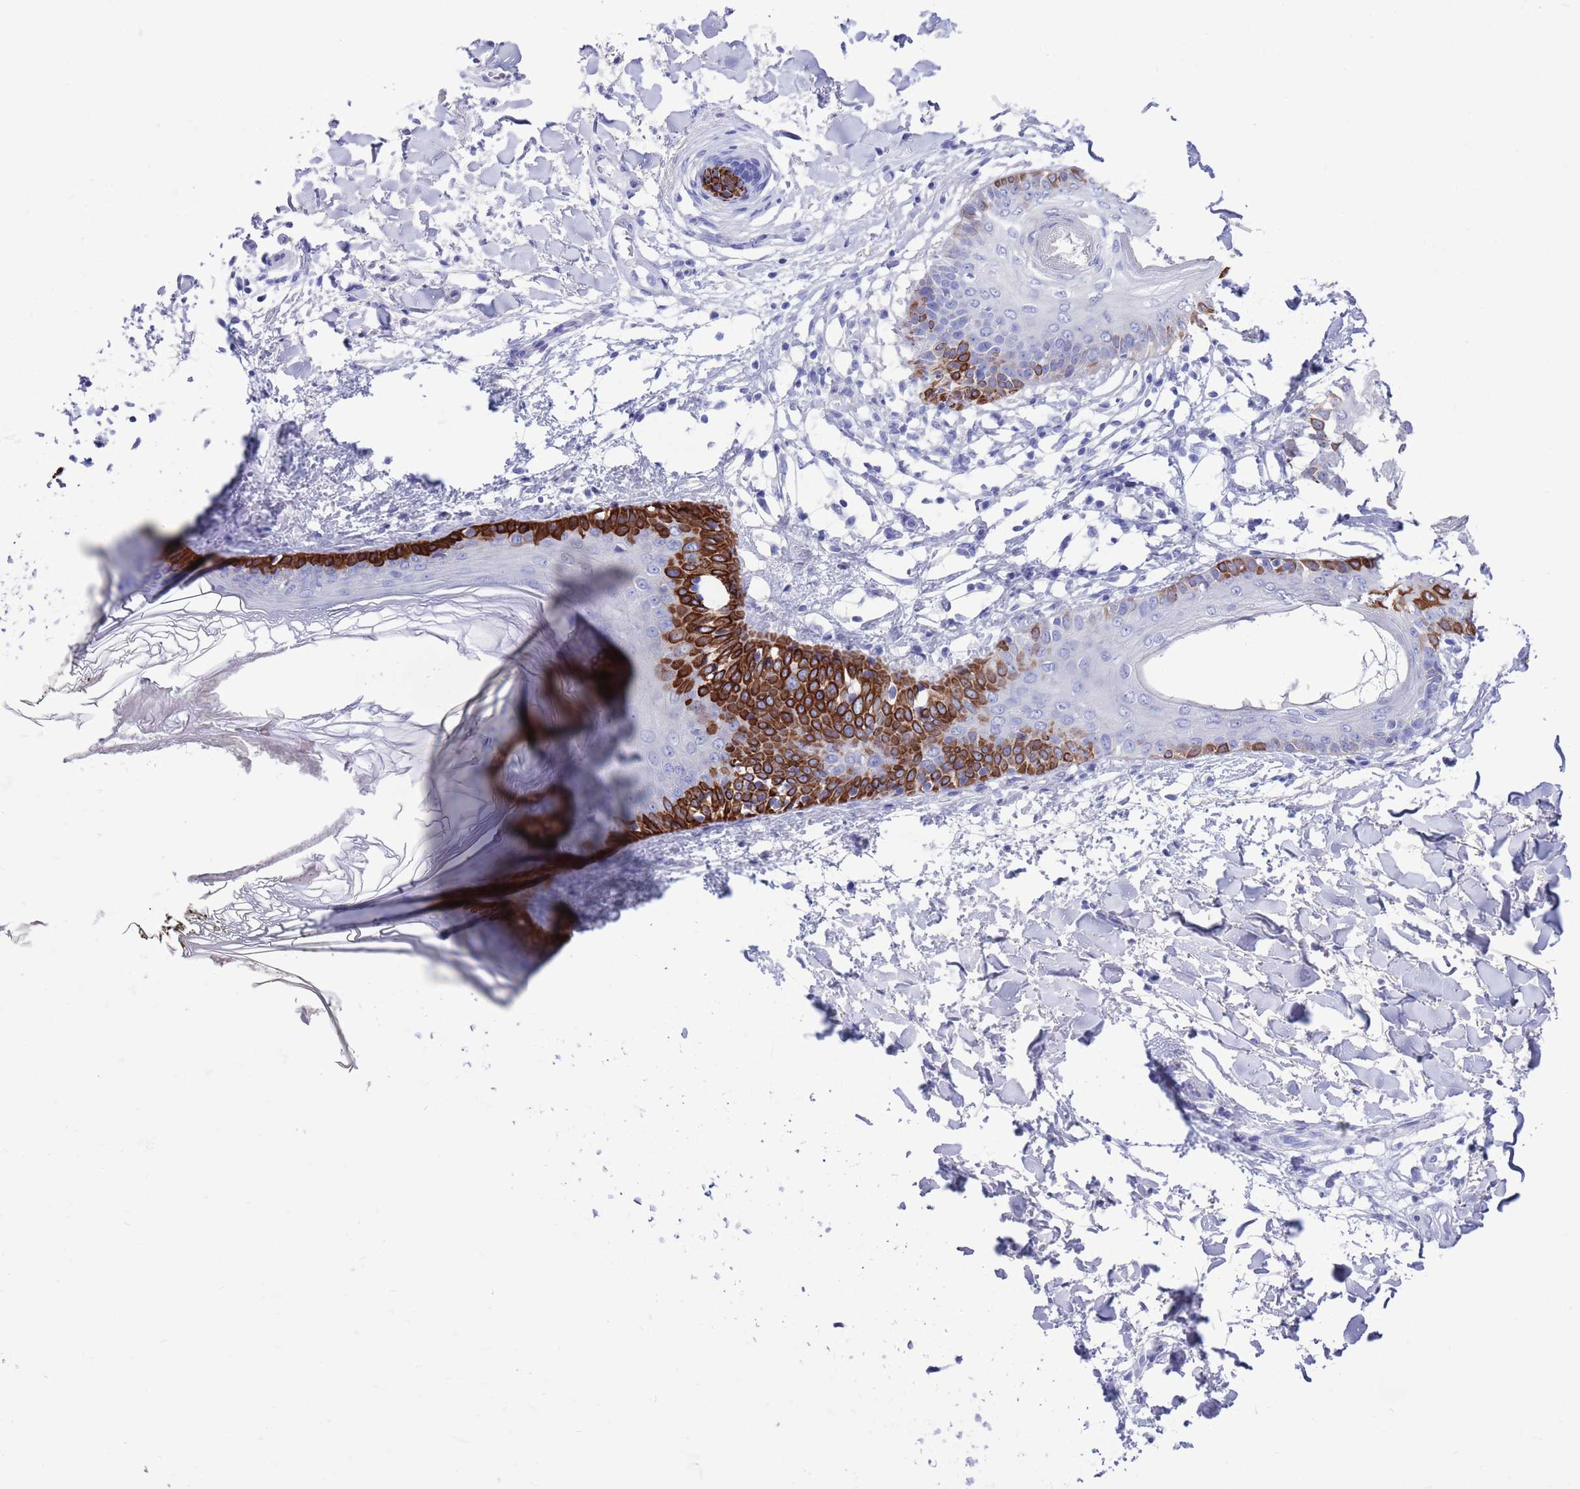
{"staining": {"intensity": "negative", "quantity": "none", "location": "none"}, "tissue": "skin", "cell_type": "Fibroblasts", "image_type": "normal", "snomed": [{"axis": "morphology", "description": "Normal tissue, NOS"}, {"axis": "topography", "description": "Skin"}], "caption": "Normal skin was stained to show a protein in brown. There is no significant expression in fibroblasts. (DAB immunohistochemistry, high magnification).", "gene": "MTMR2", "patient": {"sex": "female", "age": 34}}